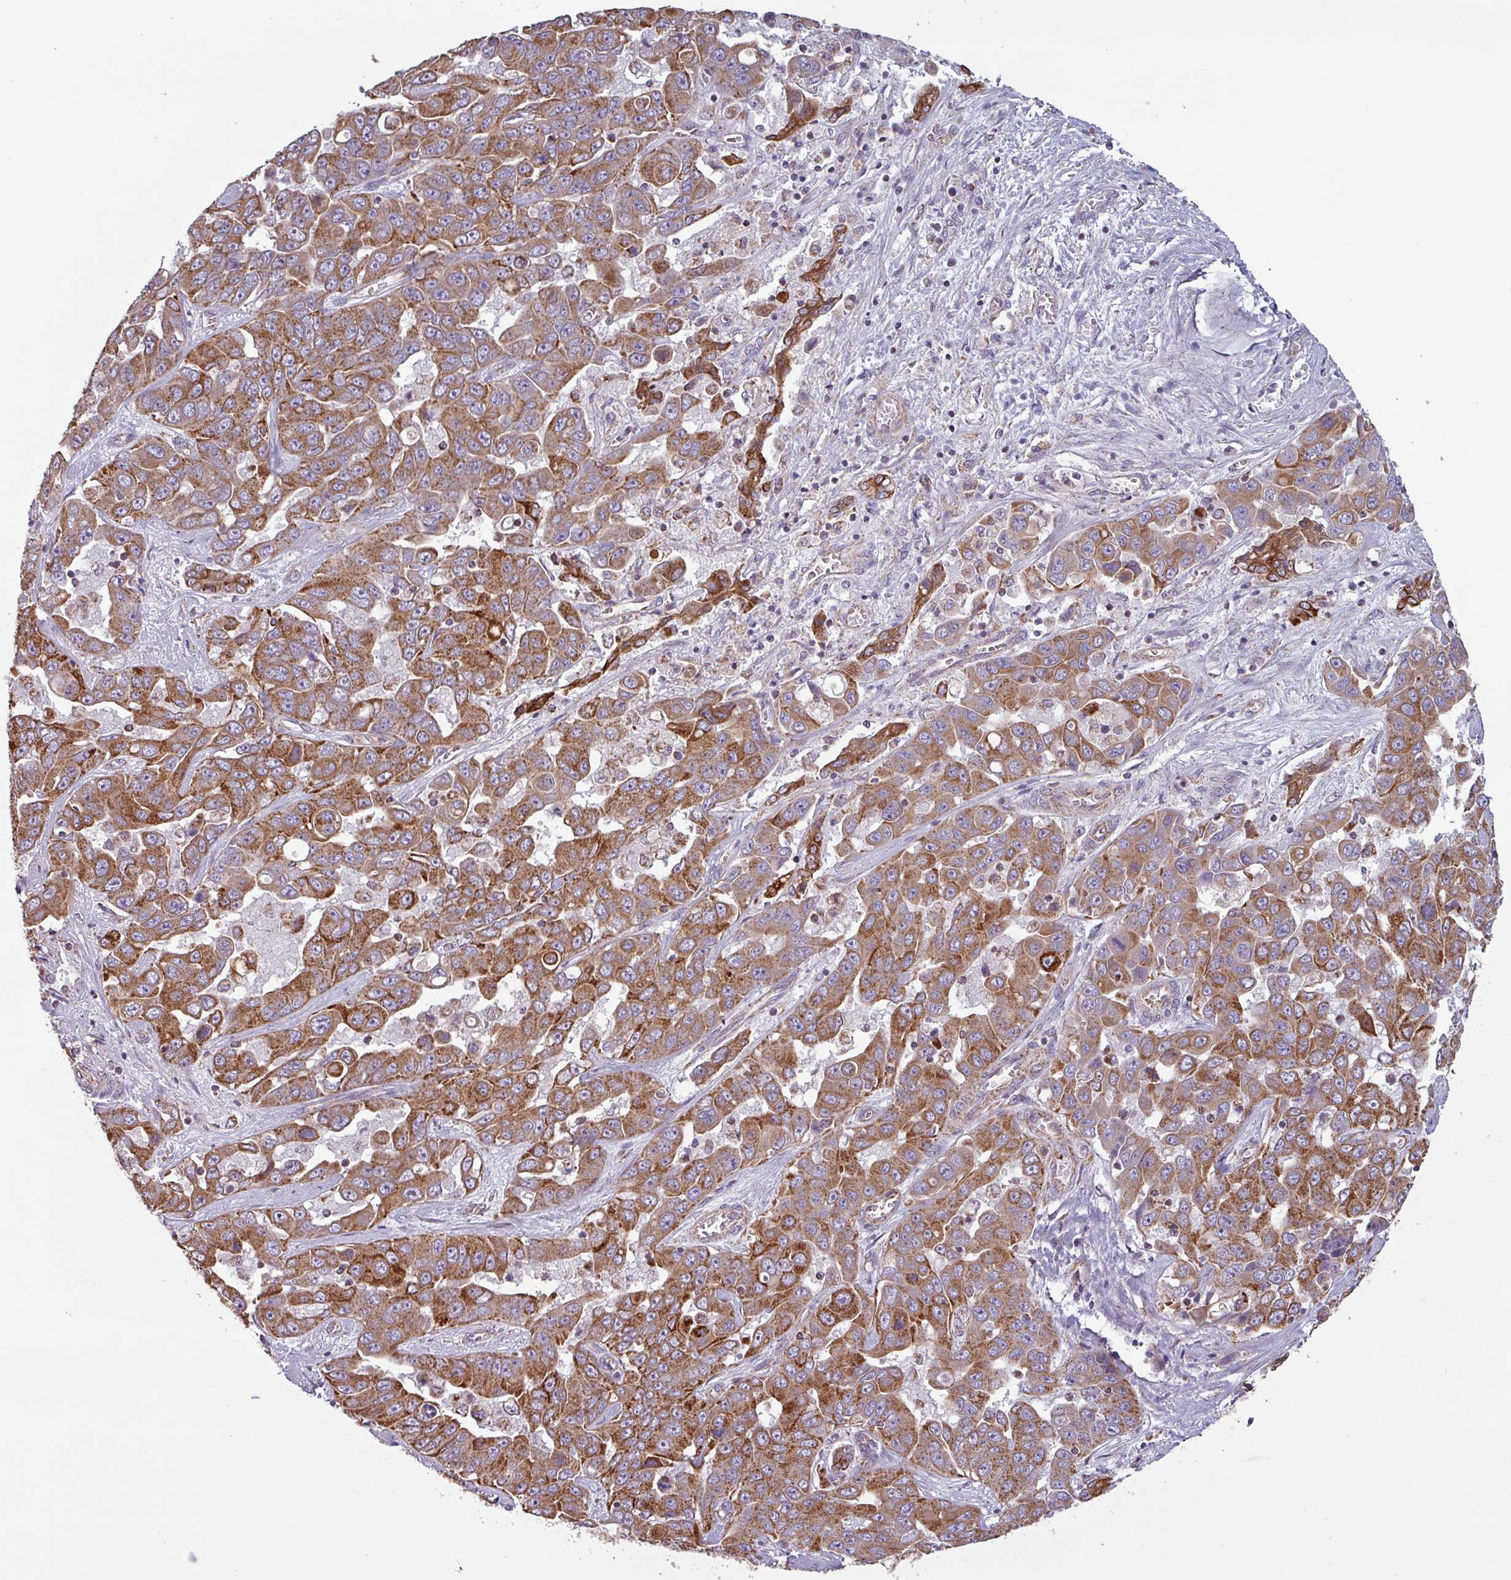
{"staining": {"intensity": "moderate", "quantity": ">75%", "location": "cytoplasmic/membranous"}, "tissue": "liver cancer", "cell_type": "Tumor cells", "image_type": "cancer", "snomed": [{"axis": "morphology", "description": "Cholangiocarcinoma"}, {"axis": "topography", "description": "Liver"}], "caption": "A high-resolution image shows immunohistochemistry staining of liver cancer (cholangiocarcinoma), which demonstrates moderate cytoplasmic/membranous staining in about >75% of tumor cells. Immunohistochemistry (ihc) stains the protein of interest in brown and the nuclei are stained blue.", "gene": "CAMK1", "patient": {"sex": "female", "age": 52}}